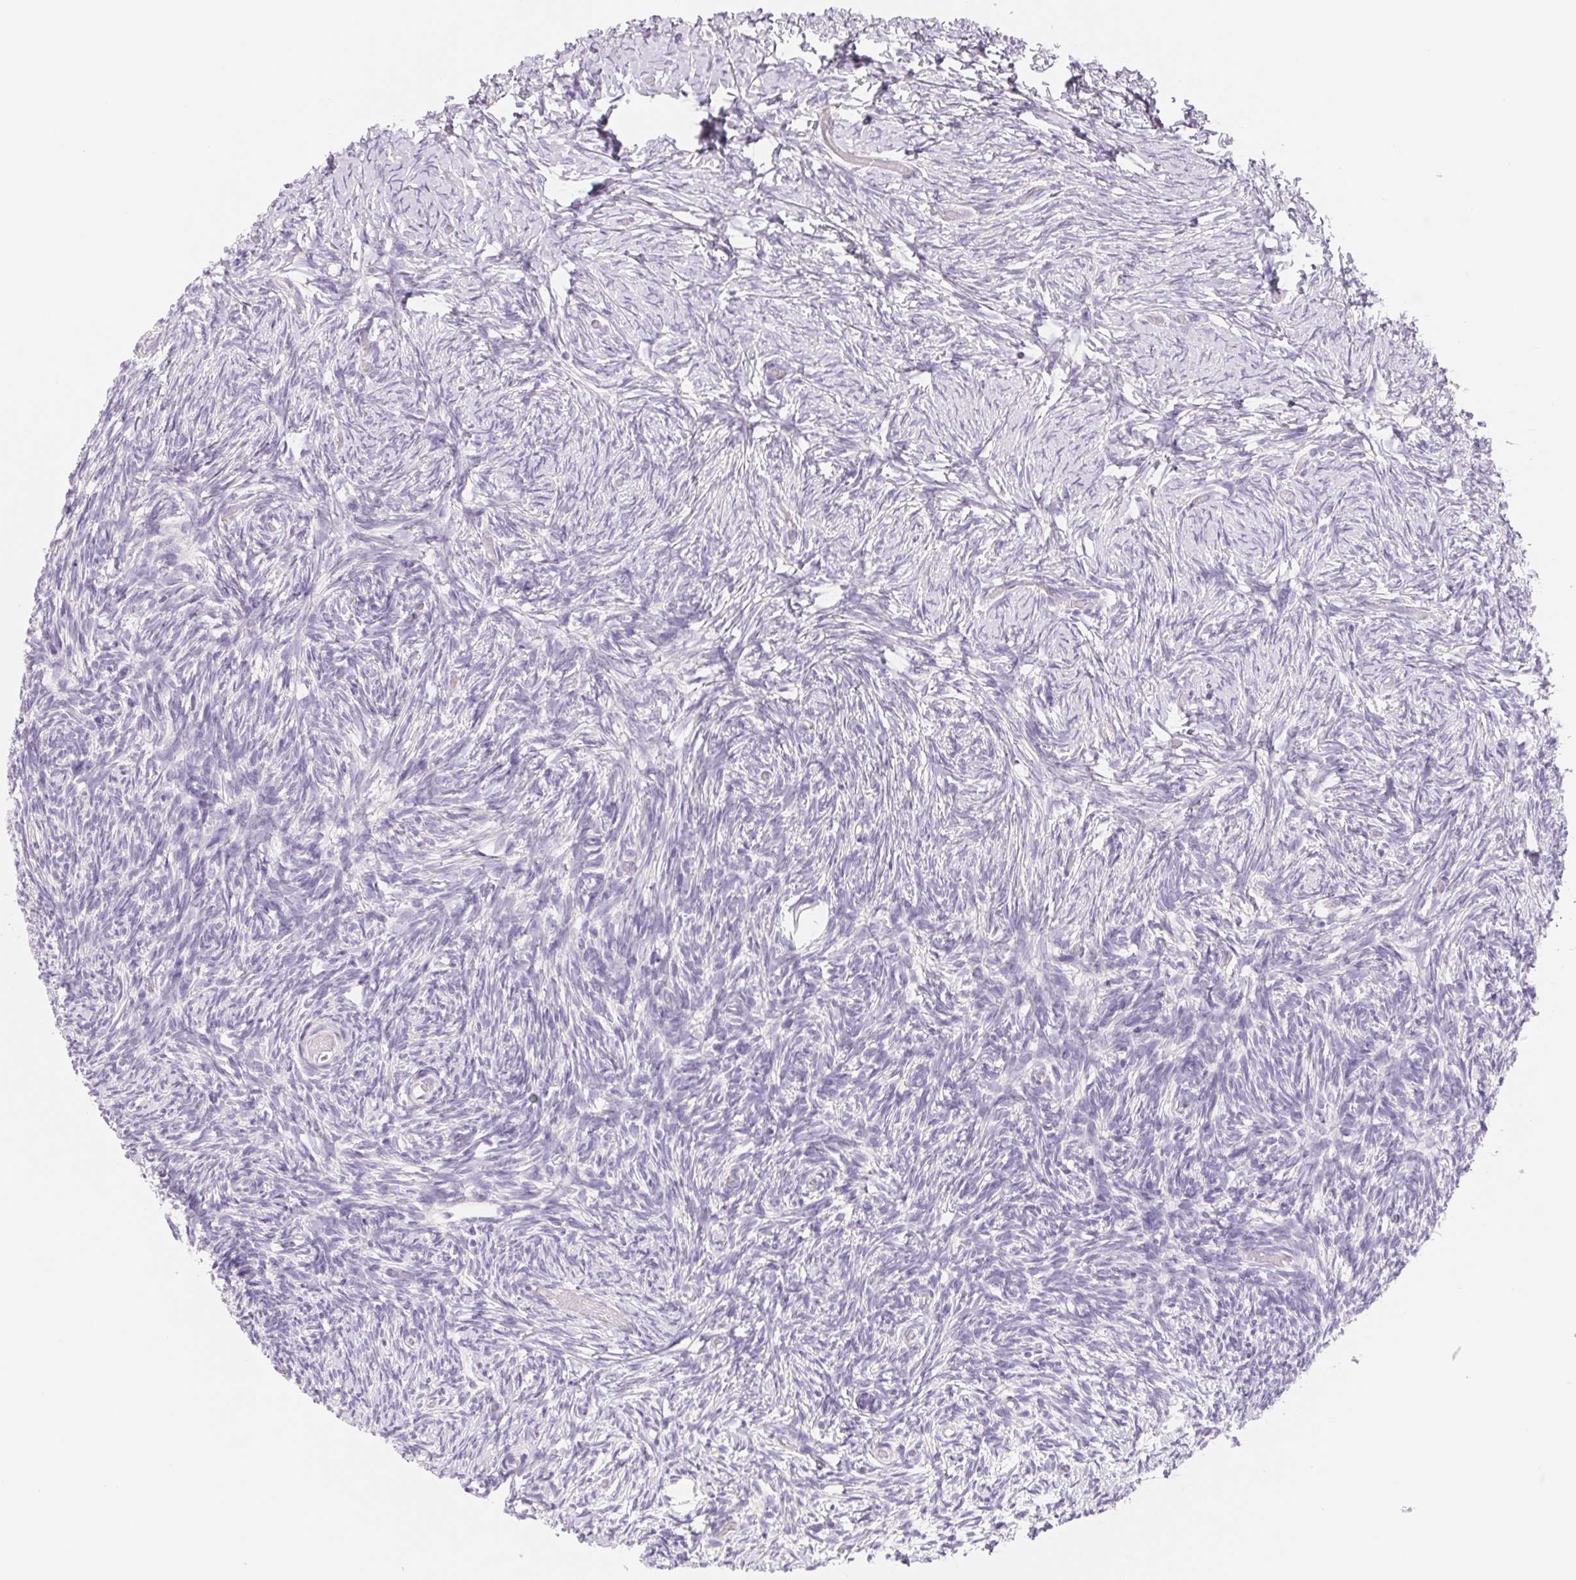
{"staining": {"intensity": "negative", "quantity": "none", "location": "none"}, "tissue": "ovary", "cell_type": "Follicle cells", "image_type": "normal", "snomed": [{"axis": "morphology", "description": "Normal tissue, NOS"}, {"axis": "topography", "description": "Ovary"}], "caption": "This is an immunohistochemistry image of benign ovary. There is no expression in follicle cells.", "gene": "CTNND2", "patient": {"sex": "female", "age": 39}}